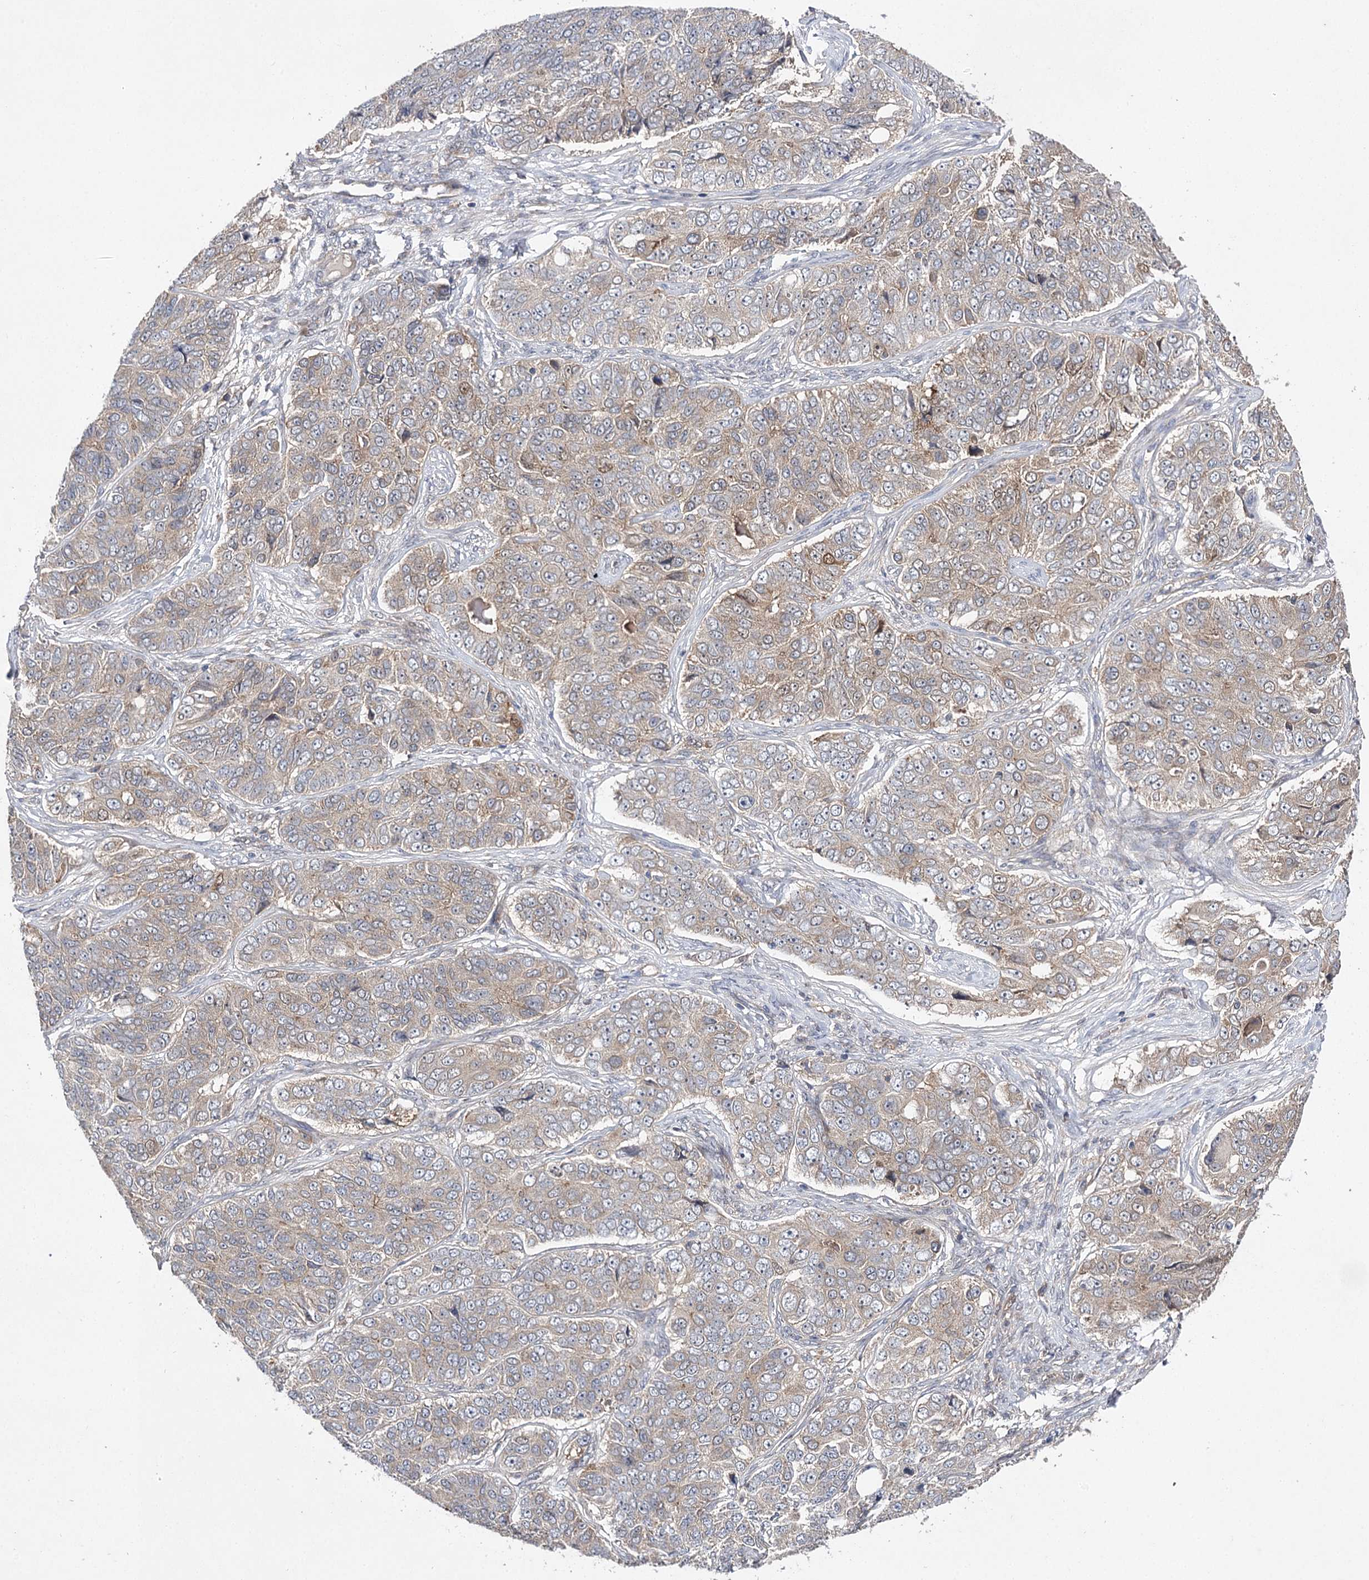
{"staining": {"intensity": "weak", "quantity": "25%-75%", "location": "cytoplasmic/membranous"}, "tissue": "ovarian cancer", "cell_type": "Tumor cells", "image_type": "cancer", "snomed": [{"axis": "morphology", "description": "Carcinoma, endometroid"}, {"axis": "topography", "description": "Ovary"}], "caption": "This histopathology image exhibits IHC staining of human ovarian cancer, with low weak cytoplasmic/membranous staining in approximately 25%-75% of tumor cells.", "gene": "BCR", "patient": {"sex": "female", "age": 51}}